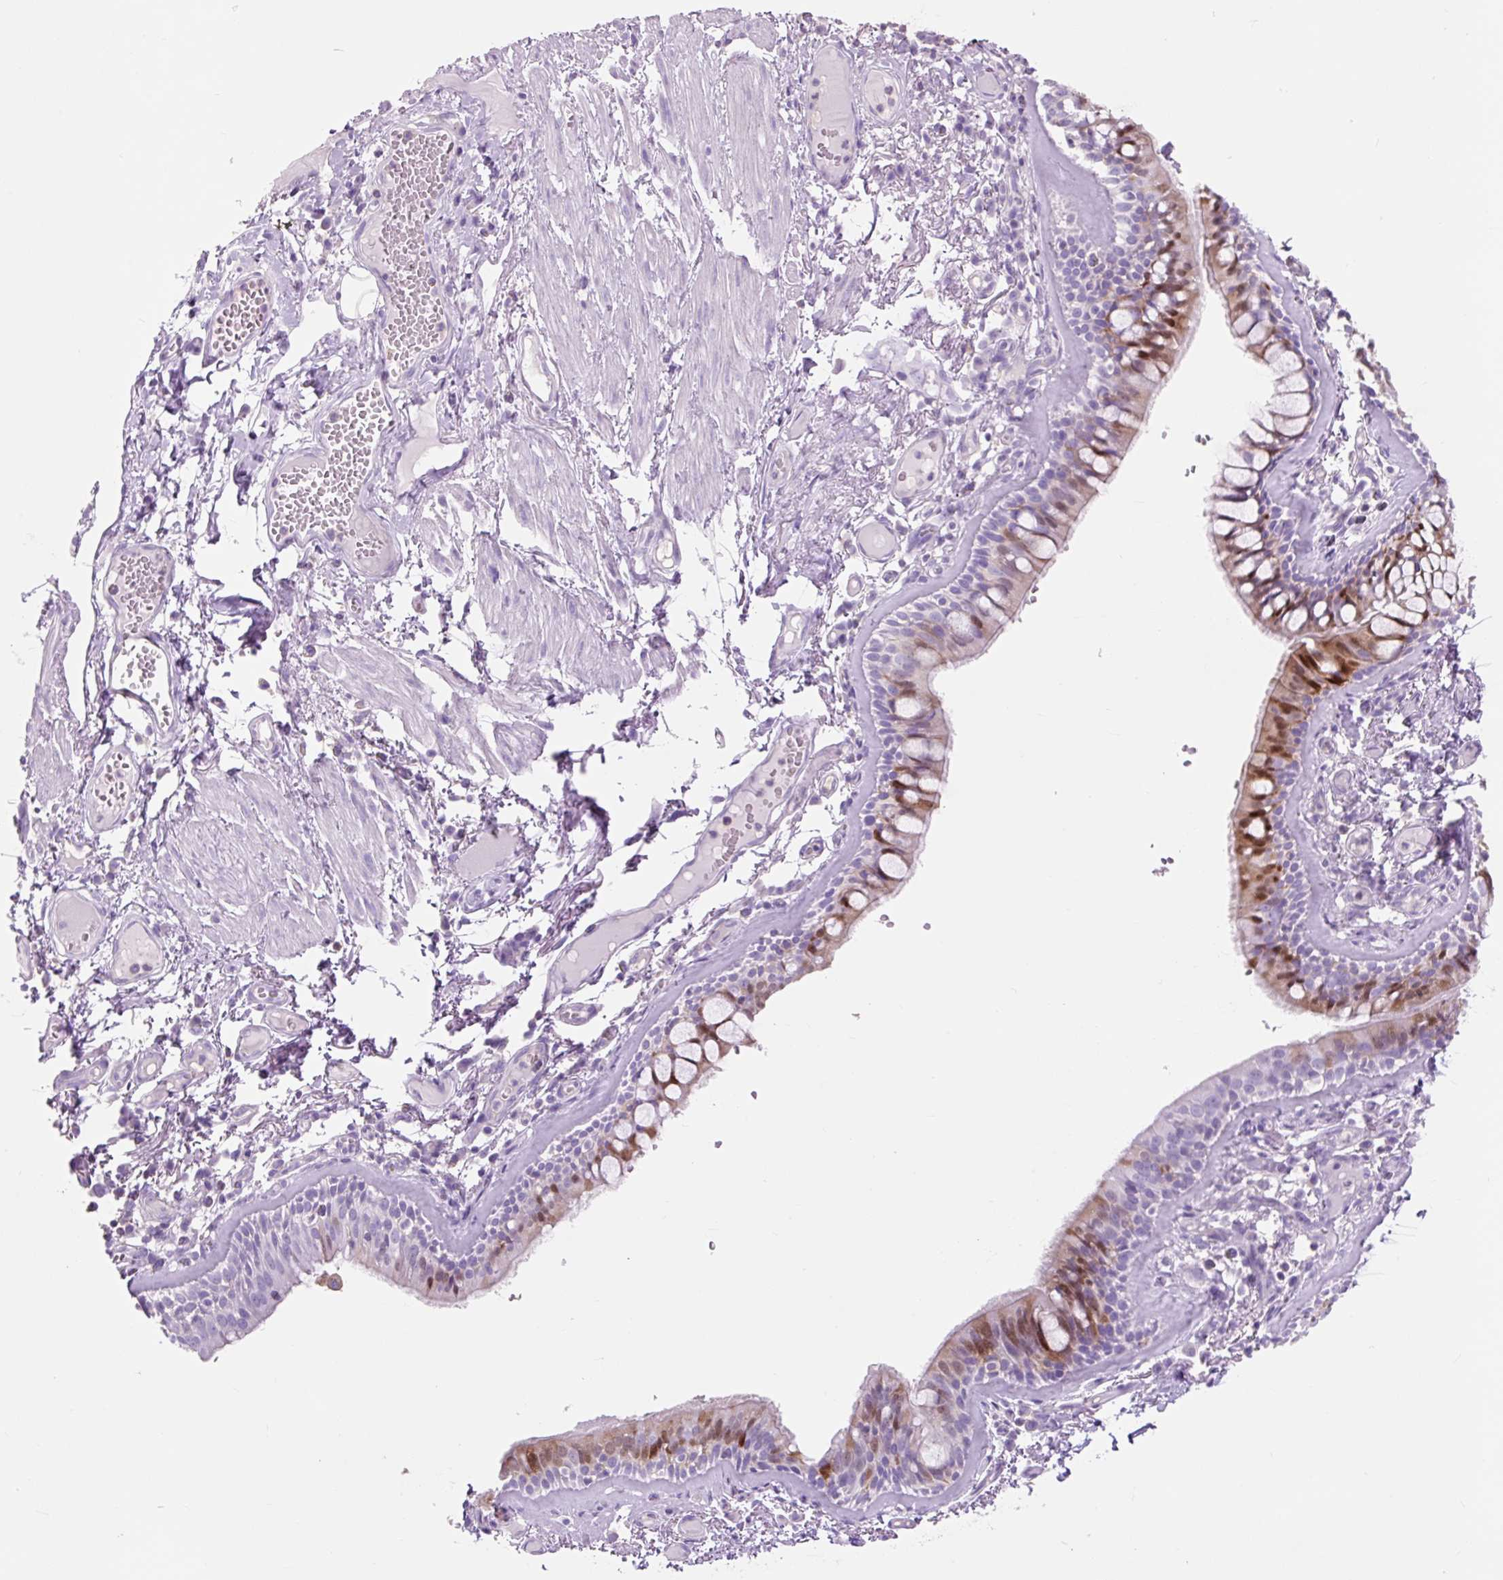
{"staining": {"intensity": "moderate", "quantity": "<25%", "location": "cytoplasmic/membranous,nuclear"}, "tissue": "bronchus", "cell_type": "Respiratory epithelial cells", "image_type": "normal", "snomed": [{"axis": "morphology", "description": "Normal tissue, NOS"}, {"axis": "topography", "description": "Cartilage tissue"}, {"axis": "topography", "description": "Bronchus"}], "caption": "IHC micrograph of normal bronchus stained for a protein (brown), which exhibits low levels of moderate cytoplasmic/membranous,nuclear staining in approximately <25% of respiratory epithelial cells.", "gene": "OR10A7", "patient": {"sex": "male", "age": 78}}